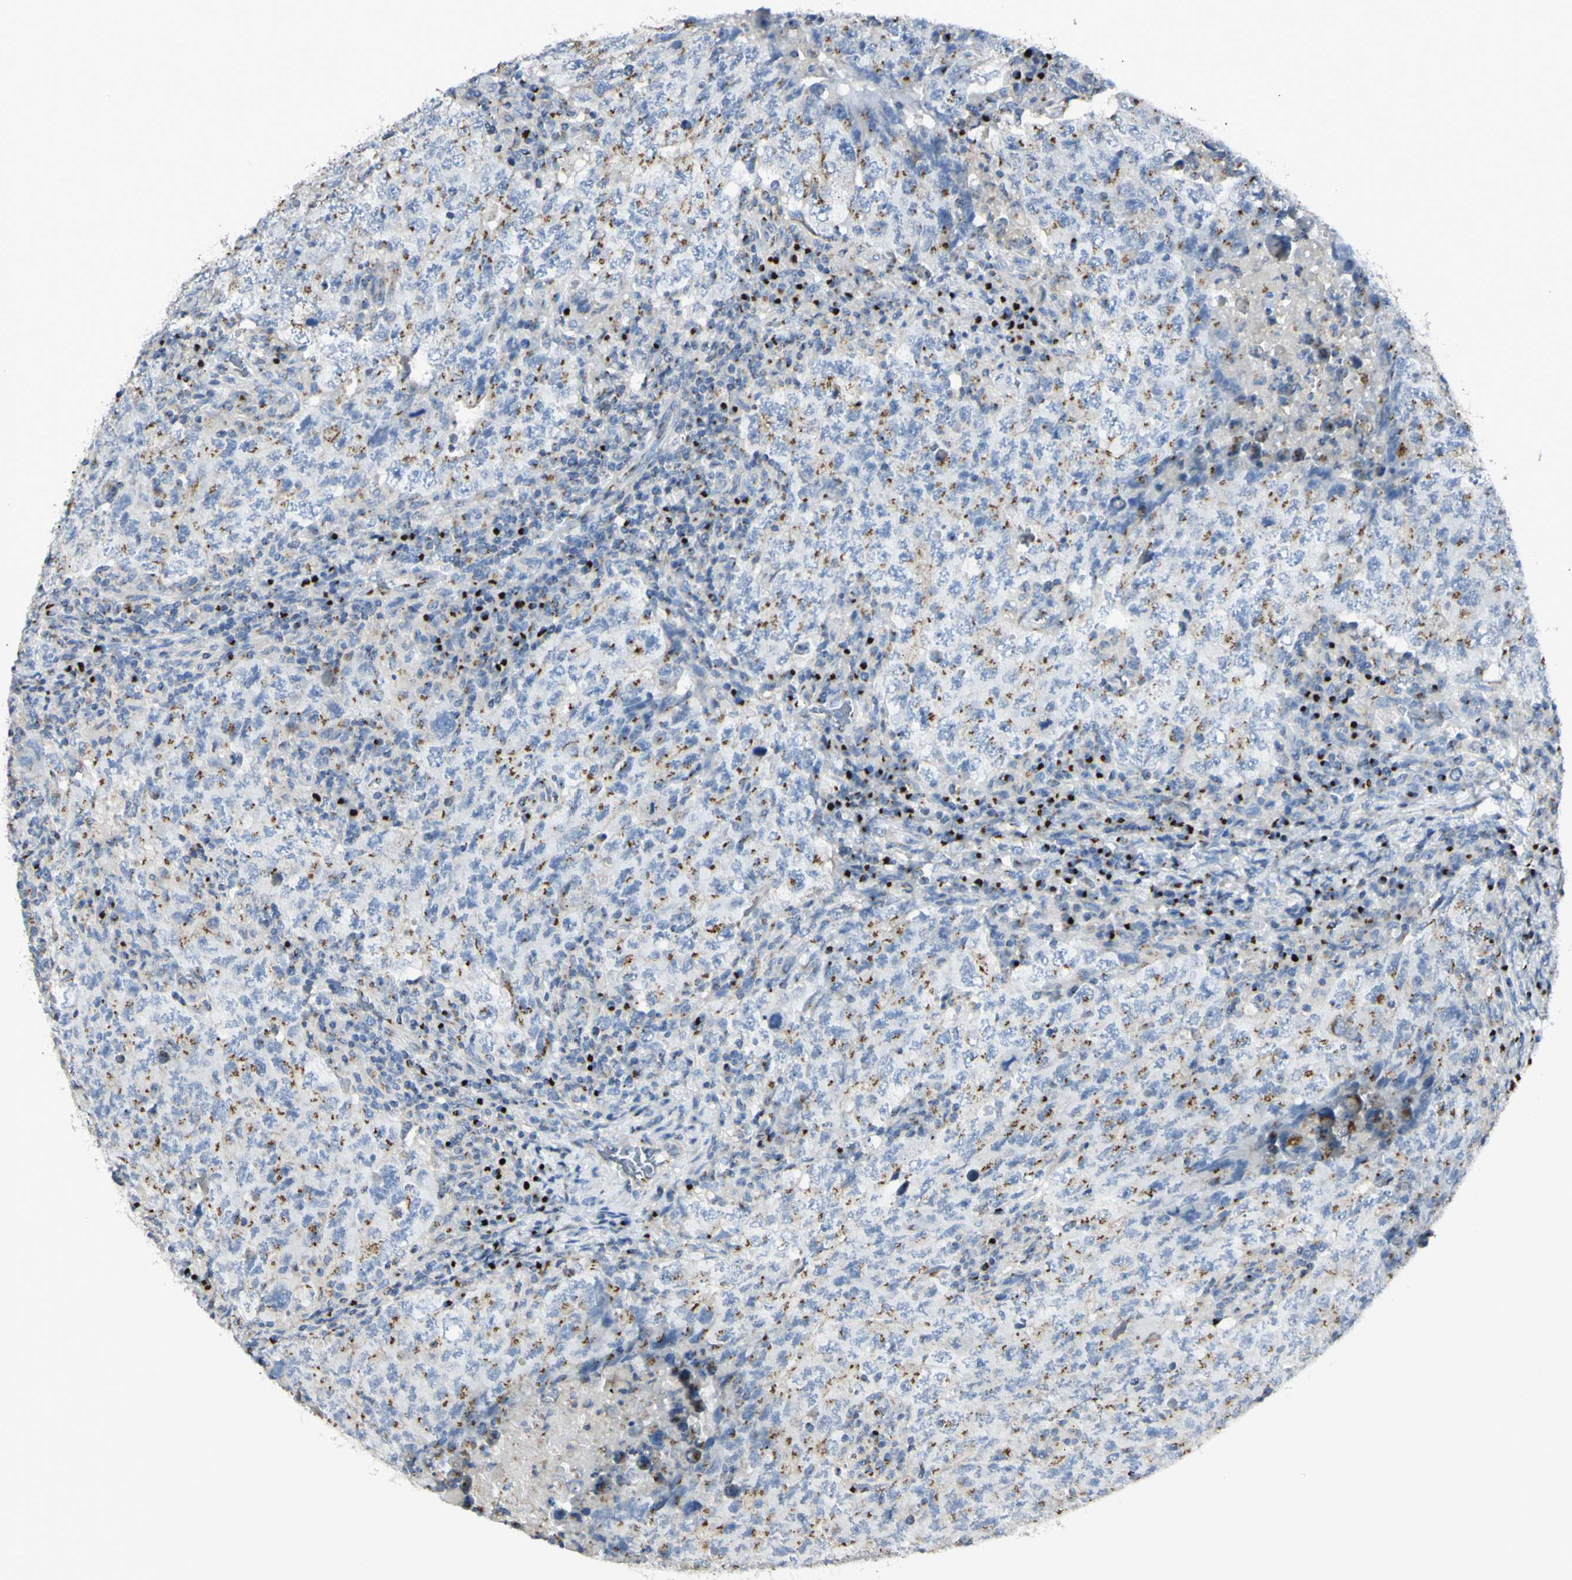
{"staining": {"intensity": "moderate", "quantity": "25%-75%", "location": "cytoplasmic/membranous"}, "tissue": "testis cancer", "cell_type": "Tumor cells", "image_type": "cancer", "snomed": [{"axis": "morphology", "description": "Carcinoma, Embryonal, NOS"}, {"axis": "topography", "description": "Testis"}], "caption": "Embryonal carcinoma (testis) was stained to show a protein in brown. There is medium levels of moderate cytoplasmic/membranous expression in about 25%-75% of tumor cells.", "gene": "B4GALT3", "patient": {"sex": "male", "age": 26}}